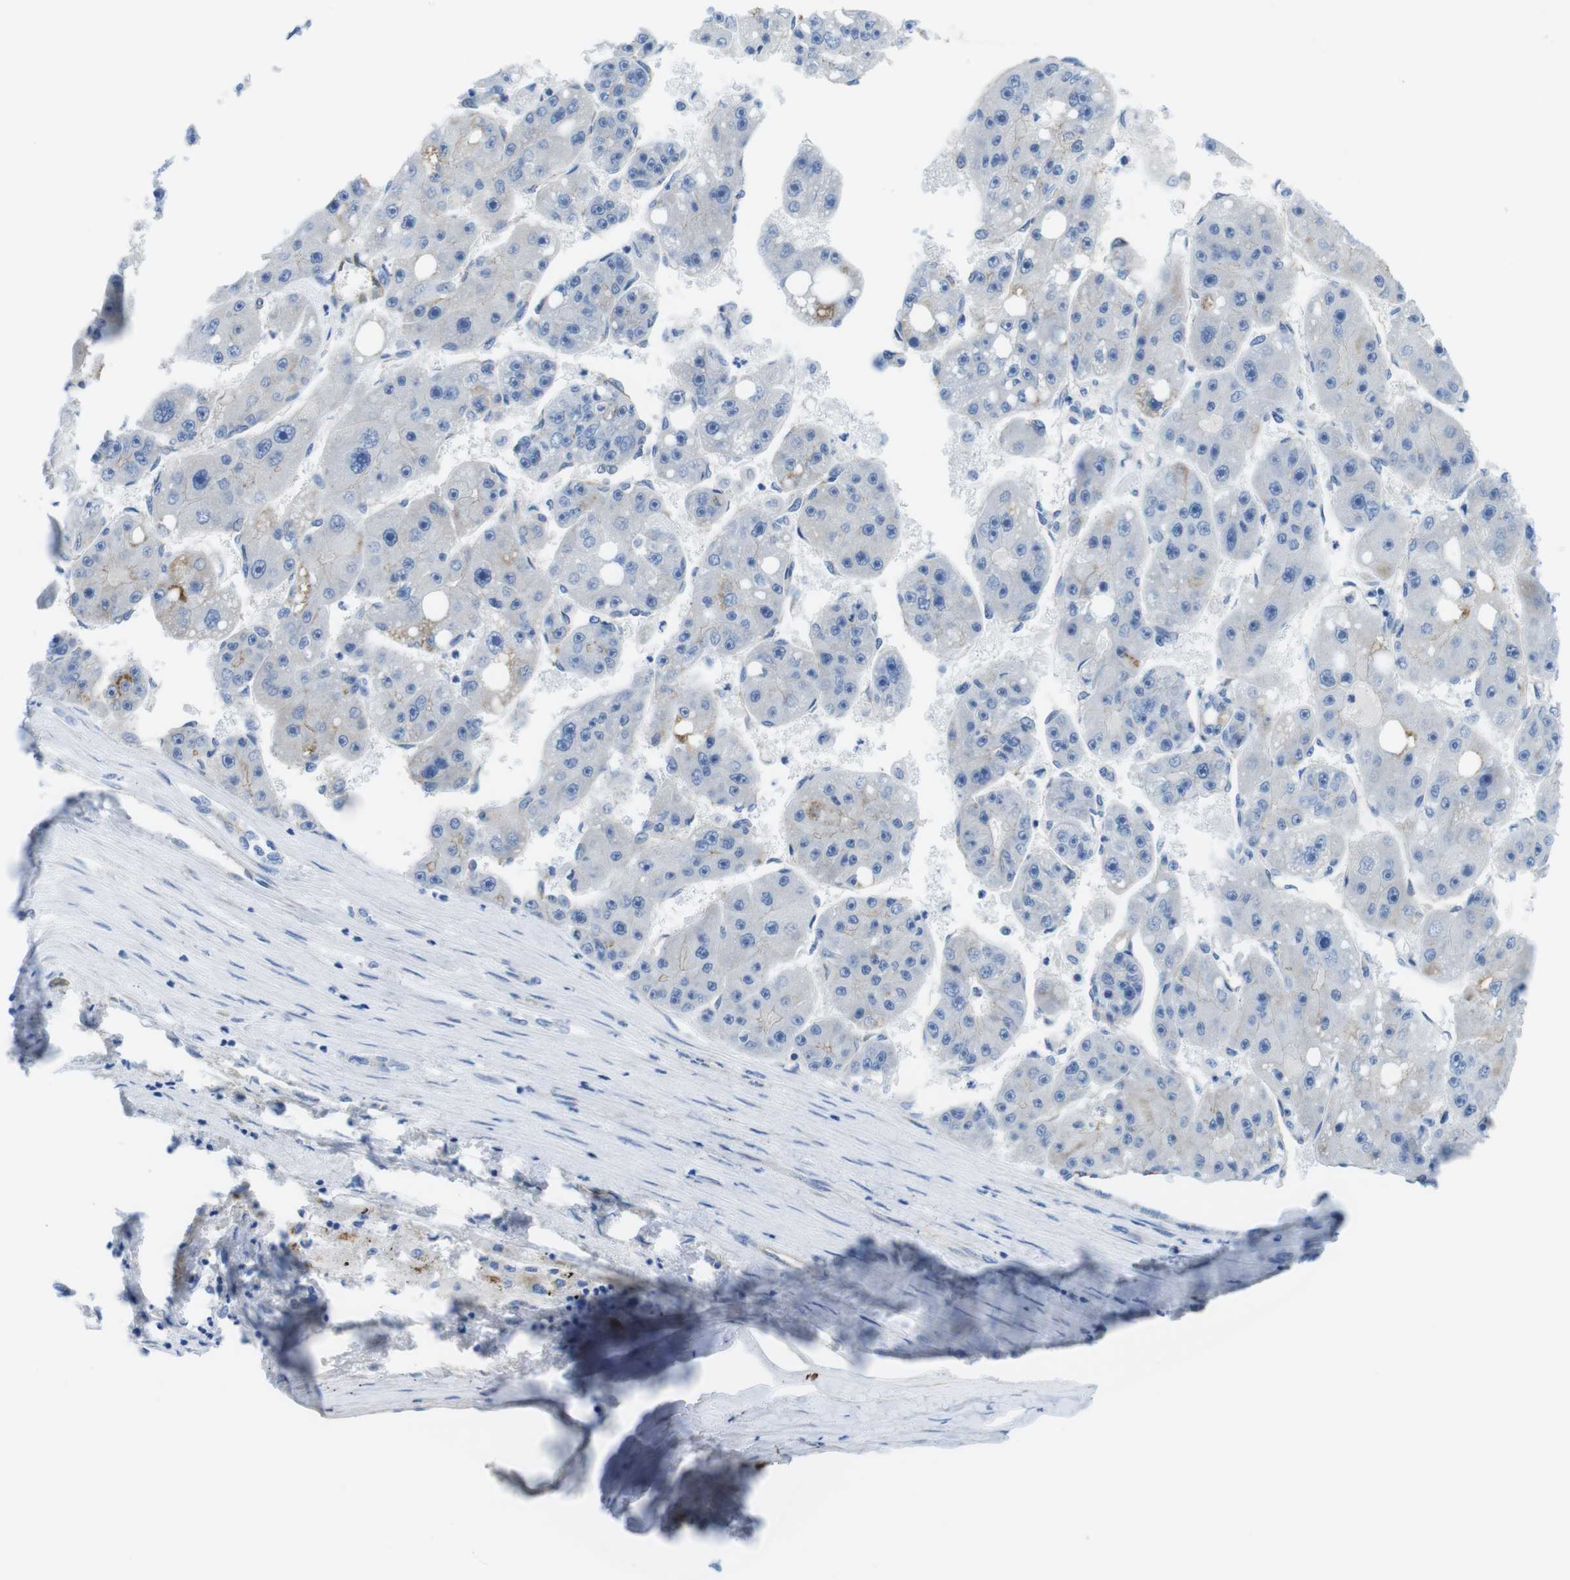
{"staining": {"intensity": "negative", "quantity": "none", "location": "none"}, "tissue": "liver cancer", "cell_type": "Tumor cells", "image_type": "cancer", "snomed": [{"axis": "morphology", "description": "Carcinoma, Hepatocellular, NOS"}, {"axis": "topography", "description": "Liver"}], "caption": "DAB immunohistochemical staining of human liver cancer shows no significant expression in tumor cells. (DAB immunohistochemistry with hematoxylin counter stain).", "gene": "CDH8", "patient": {"sex": "female", "age": 61}}